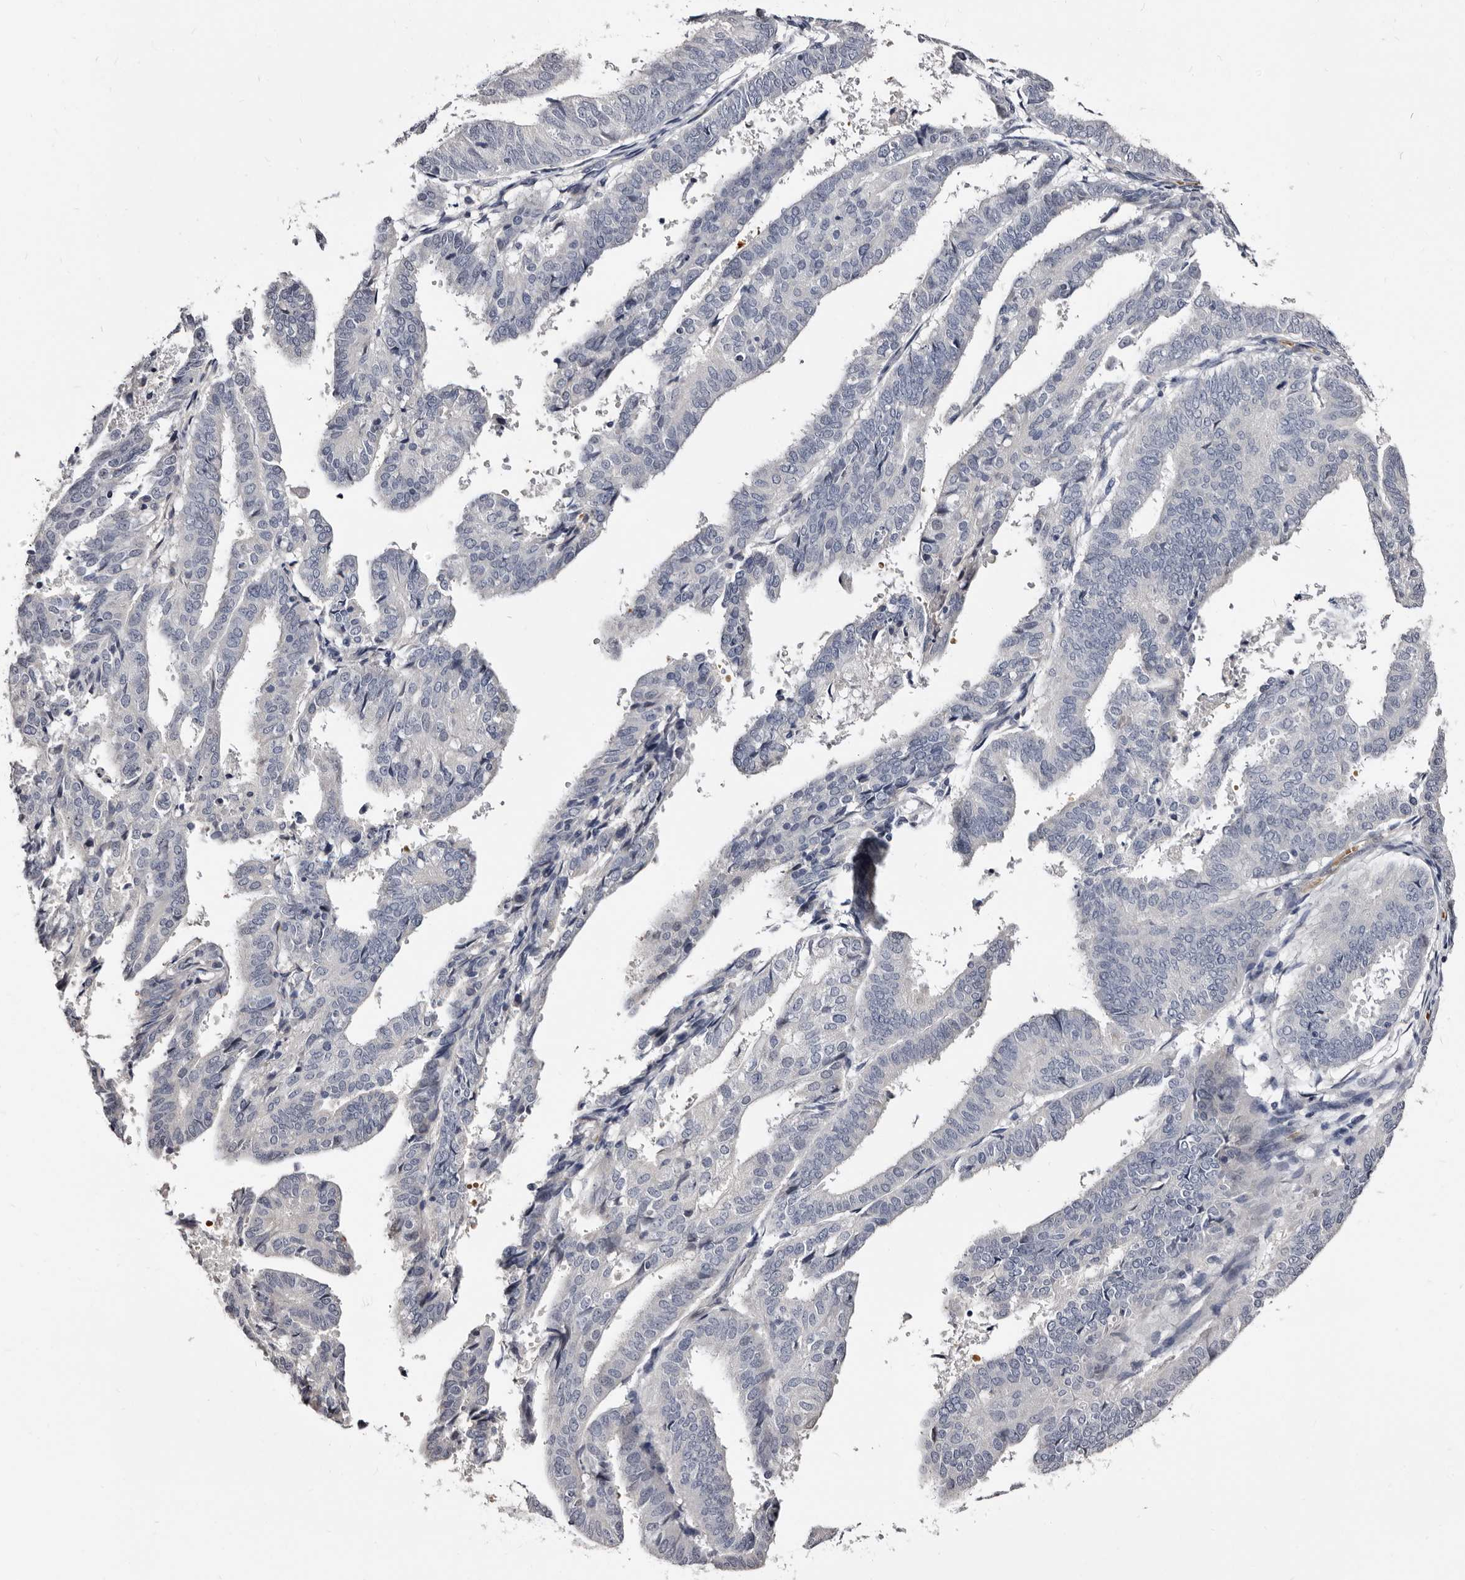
{"staining": {"intensity": "negative", "quantity": "none", "location": "none"}, "tissue": "endometrial cancer", "cell_type": "Tumor cells", "image_type": "cancer", "snomed": [{"axis": "morphology", "description": "Adenocarcinoma, NOS"}, {"axis": "topography", "description": "Uterus"}], "caption": "Tumor cells show no significant staining in adenocarcinoma (endometrial).", "gene": "BPGM", "patient": {"sex": "female", "age": 77}}